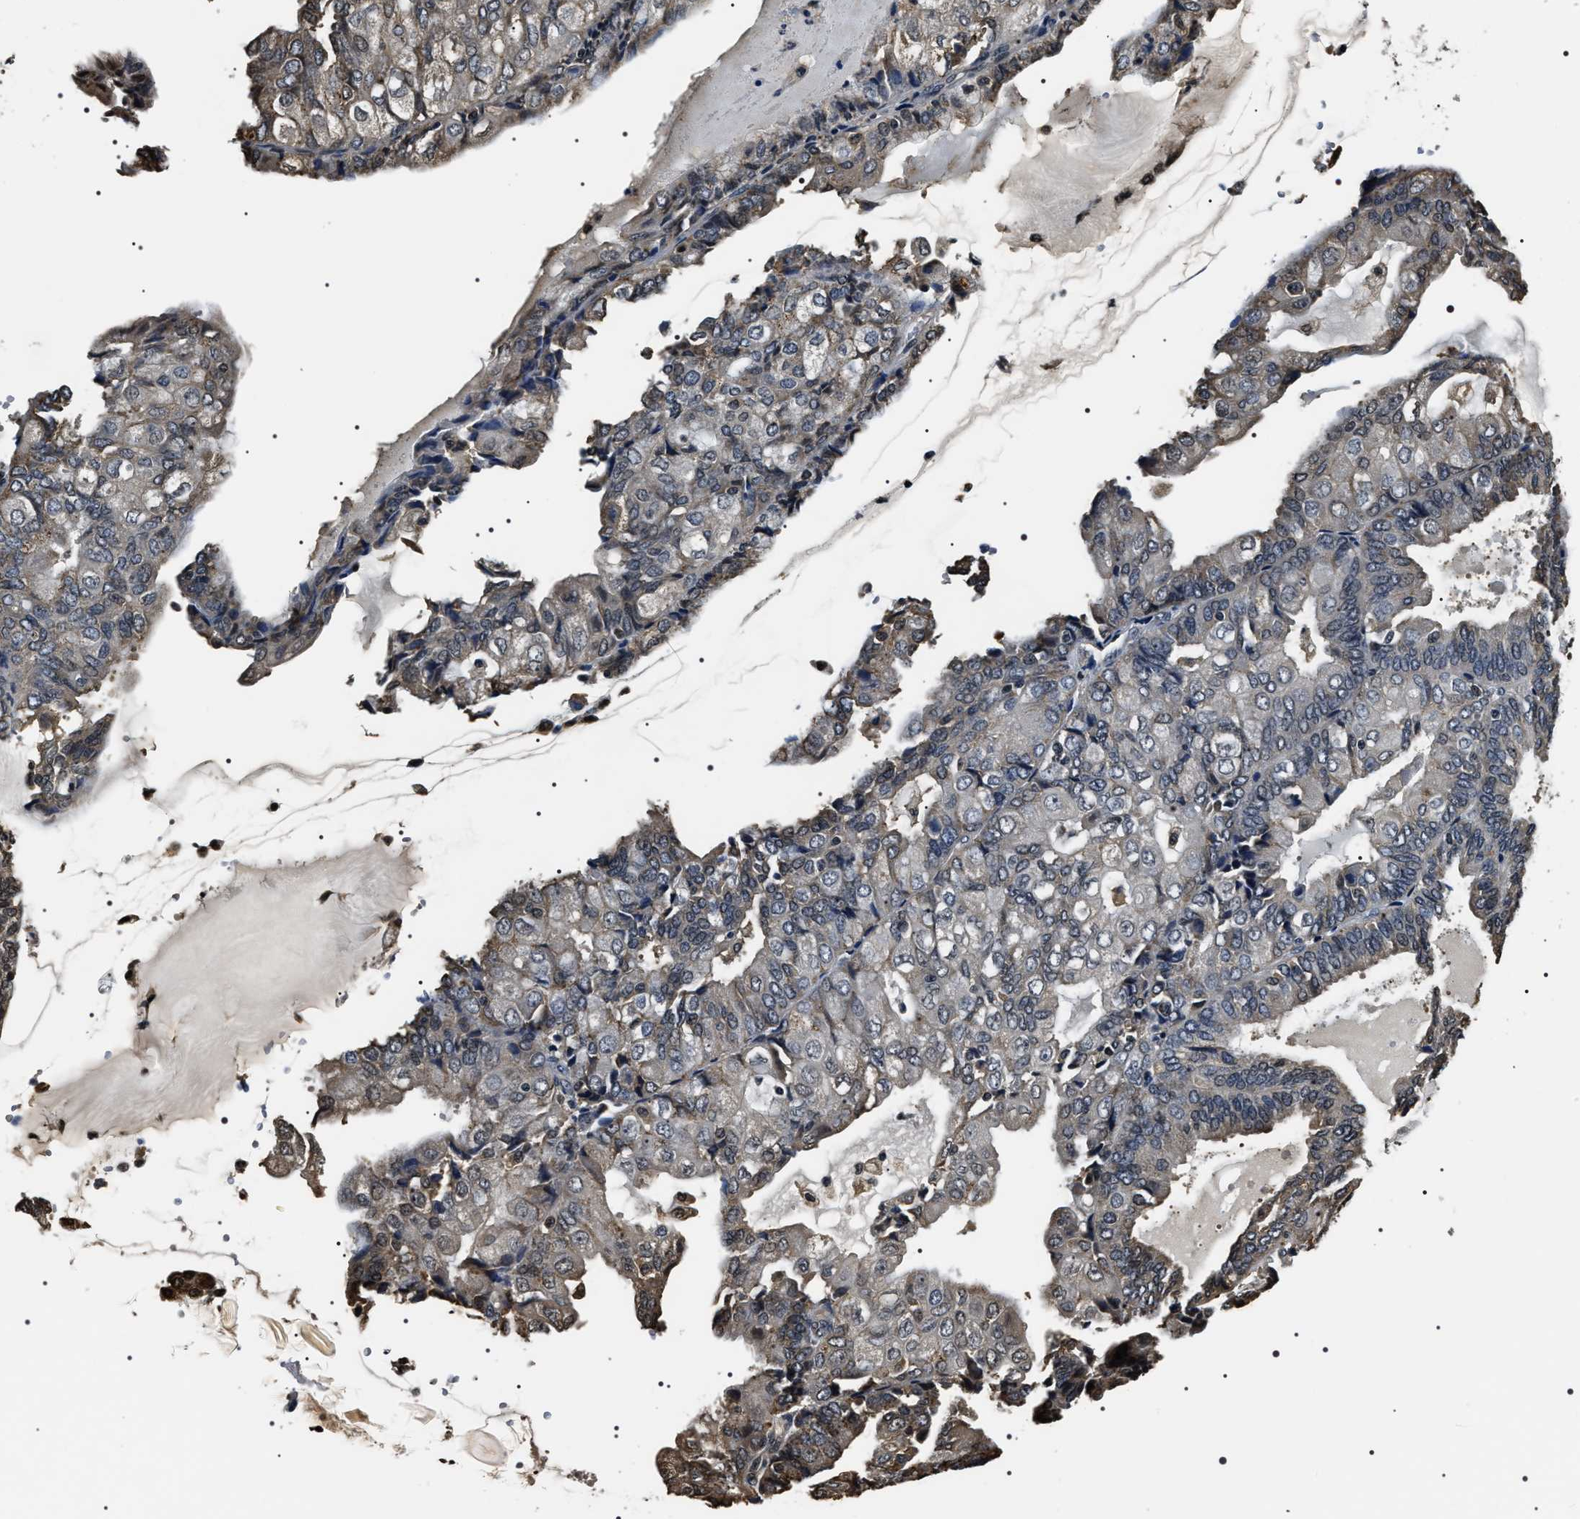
{"staining": {"intensity": "weak", "quantity": "<25%", "location": "cytoplasmic/membranous"}, "tissue": "endometrial cancer", "cell_type": "Tumor cells", "image_type": "cancer", "snomed": [{"axis": "morphology", "description": "Adenocarcinoma, NOS"}, {"axis": "topography", "description": "Endometrium"}], "caption": "Immunohistochemistry (IHC) micrograph of human endometrial cancer stained for a protein (brown), which displays no positivity in tumor cells.", "gene": "ARHGAP22", "patient": {"sex": "female", "age": 81}}